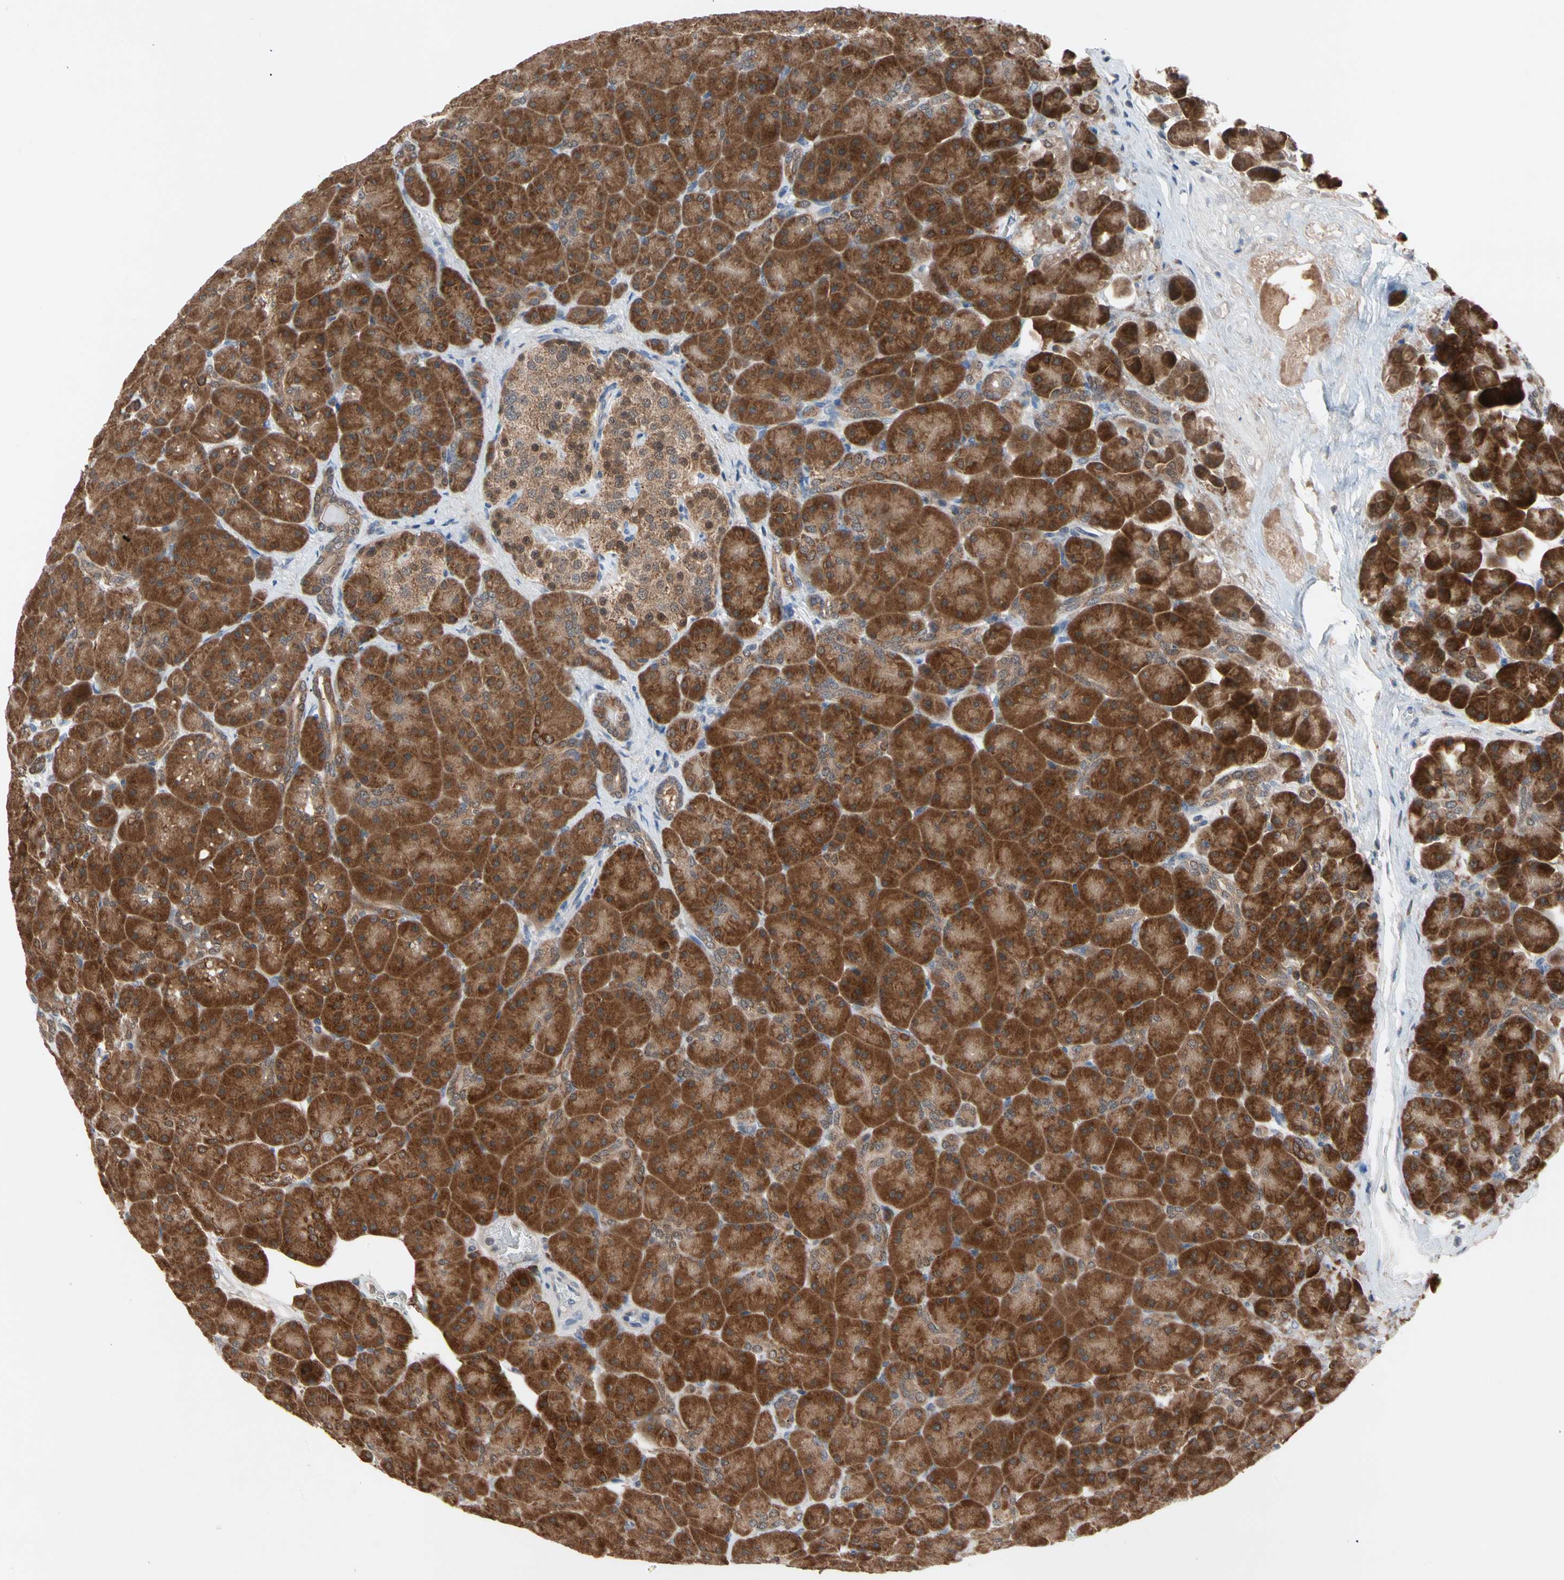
{"staining": {"intensity": "strong", "quantity": ">75%", "location": "cytoplasmic/membranous"}, "tissue": "pancreas", "cell_type": "Exocrine glandular cells", "image_type": "normal", "snomed": [{"axis": "morphology", "description": "Normal tissue, NOS"}, {"axis": "topography", "description": "Pancreas"}], "caption": "Exocrine glandular cells display high levels of strong cytoplasmic/membranous positivity in approximately >75% of cells in unremarkable human pancreas.", "gene": "MTHFS", "patient": {"sex": "male", "age": 66}}